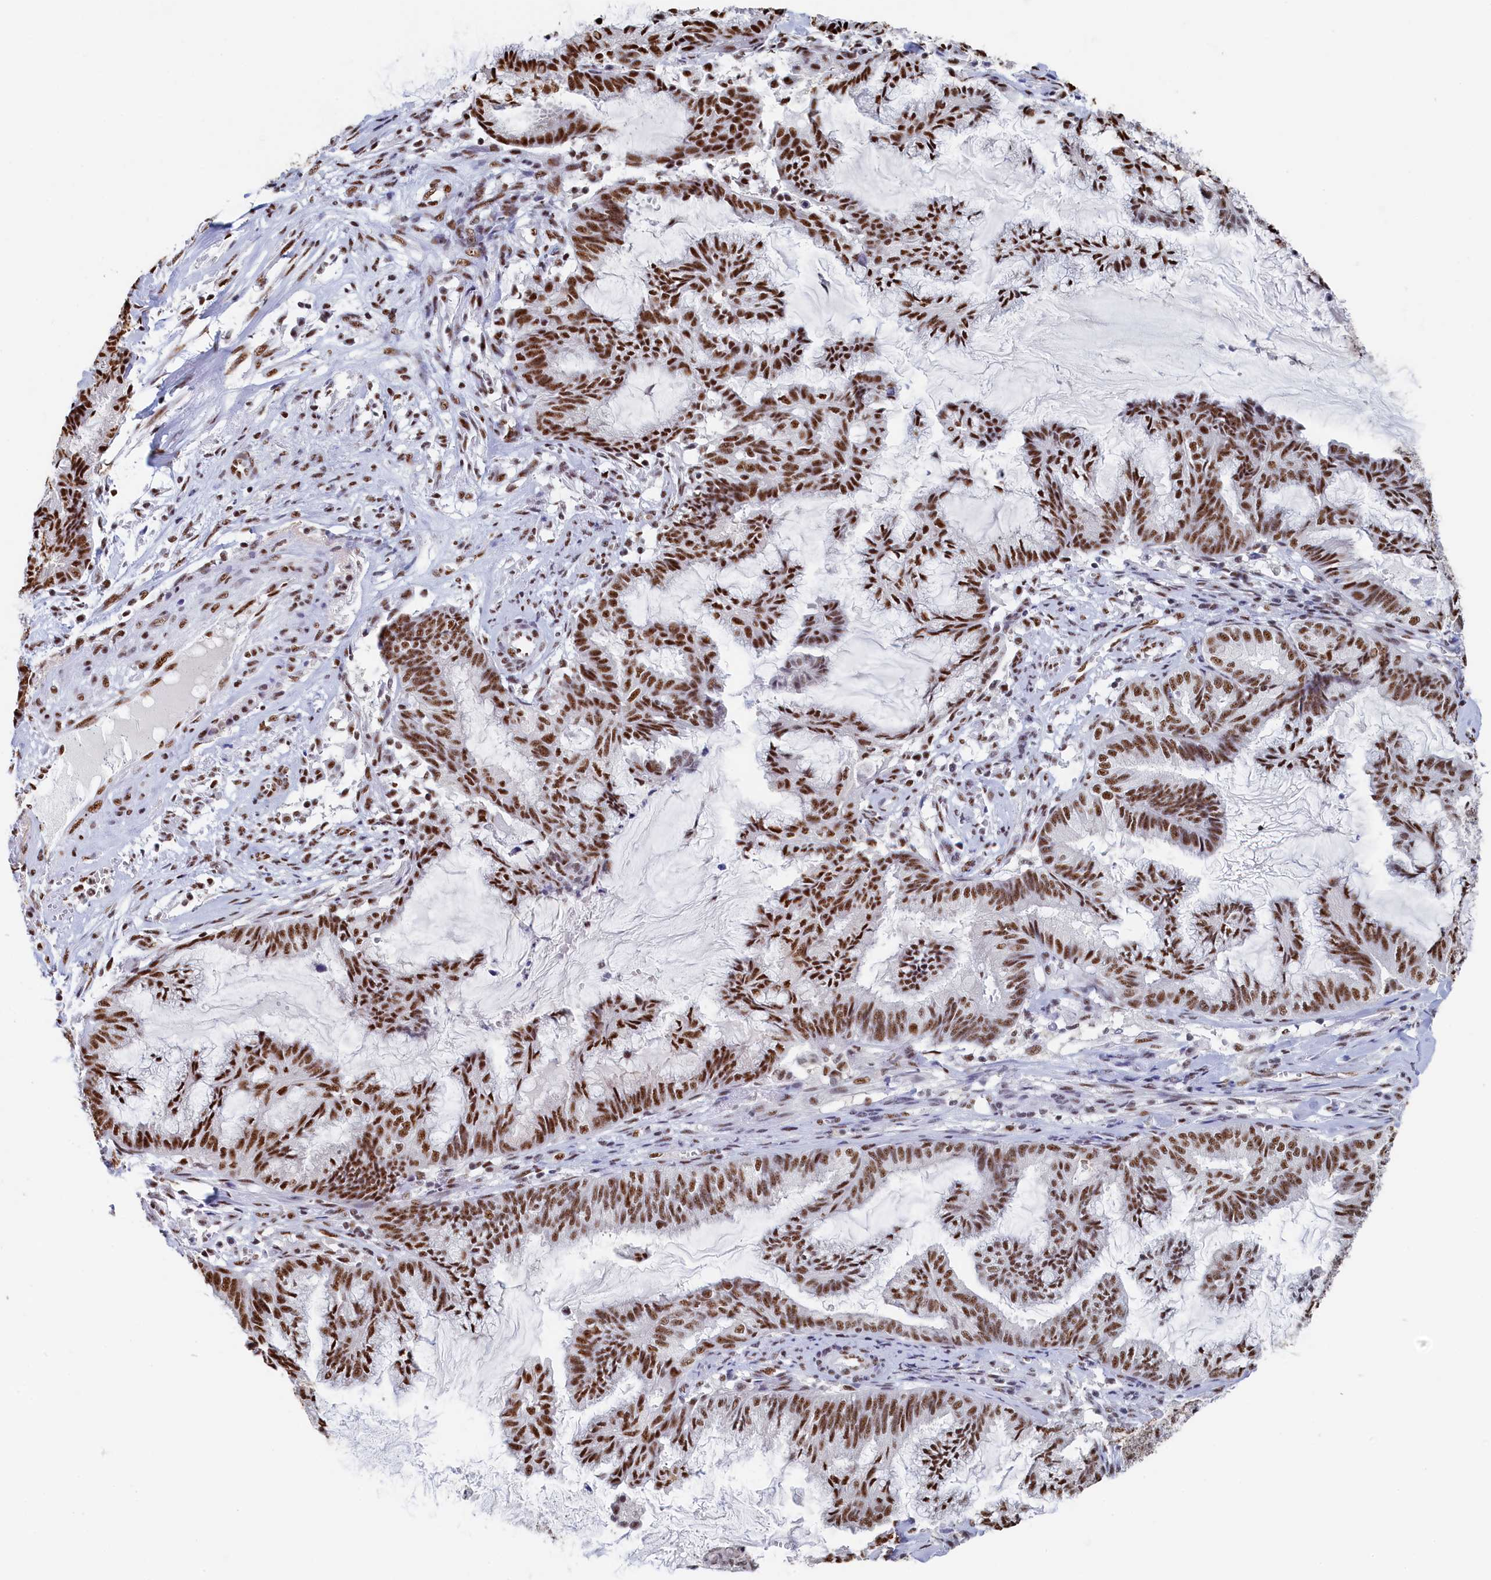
{"staining": {"intensity": "strong", "quantity": ">75%", "location": "nuclear"}, "tissue": "endometrial cancer", "cell_type": "Tumor cells", "image_type": "cancer", "snomed": [{"axis": "morphology", "description": "Adenocarcinoma, NOS"}, {"axis": "topography", "description": "Endometrium"}], "caption": "Immunohistochemistry (IHC) (DAB (3,3'-diaminobenzidine)) staining of human endometrial cancer (adenocarcinoma) demonstrates strong nuclear protein staining in about >75% of tumor cells.", "gene": "MOSPD3", "patient": {"sex": "female", "age": 86}}